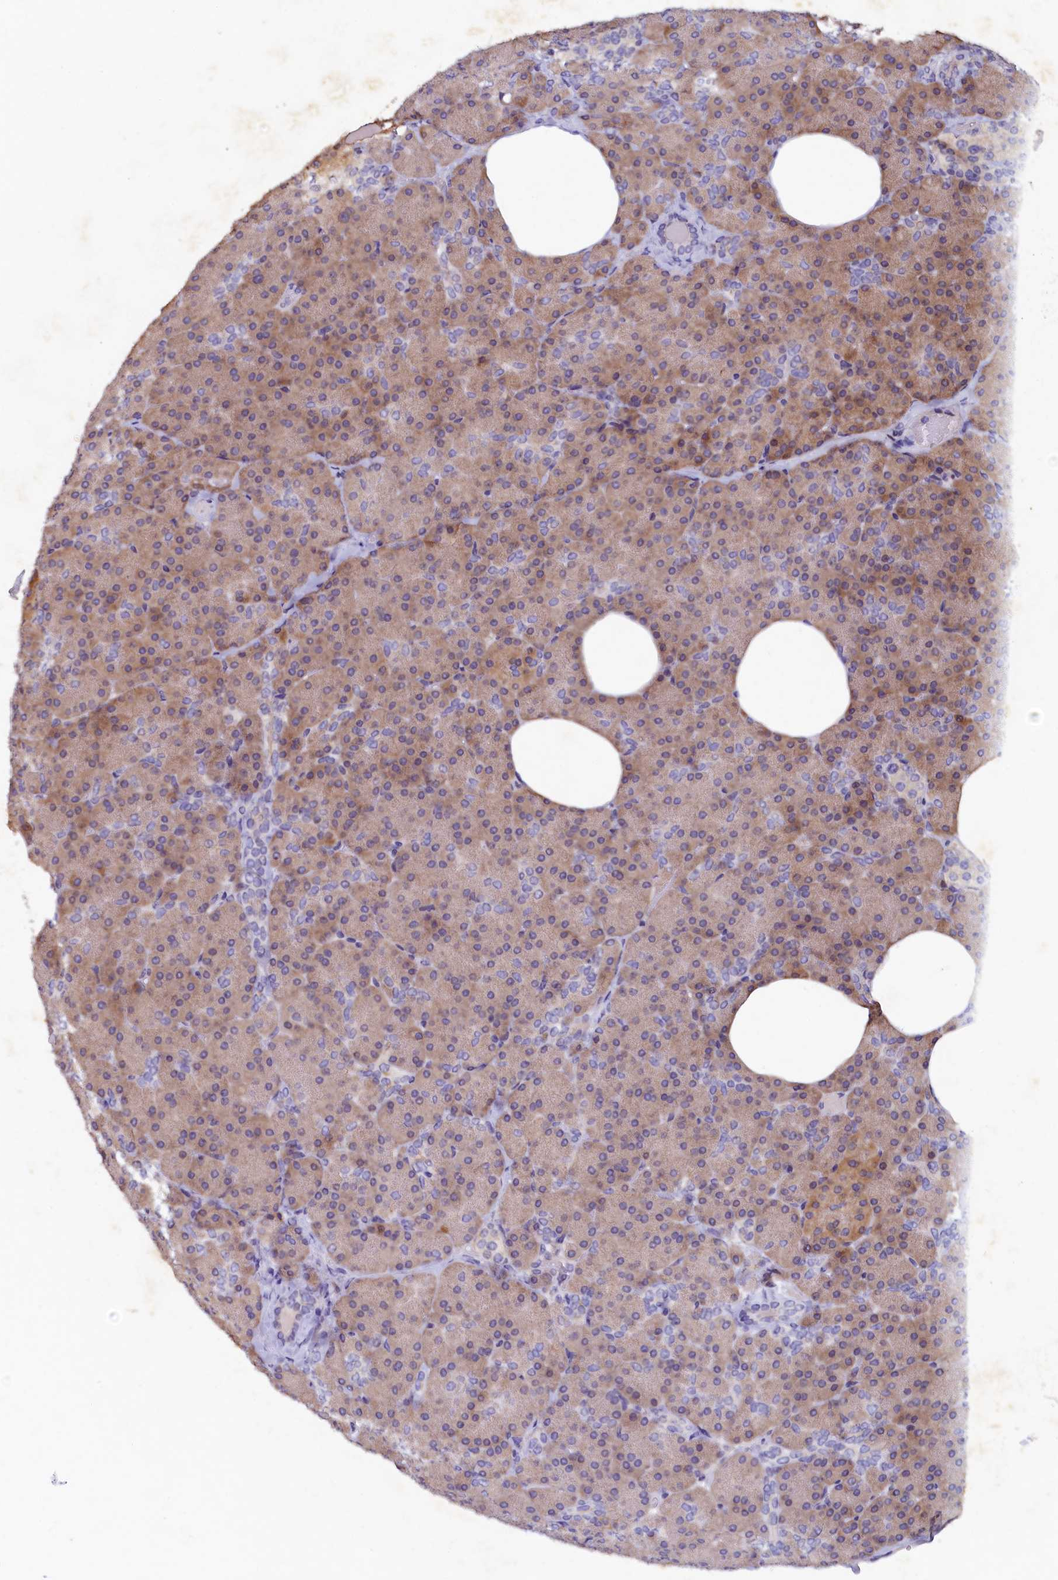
{"staining": {"intensity": "moderate", "quantity": "25%-75%", "location": "cytoplasmic/membranous"}, "tissue": "pancreas", "cell_type": "Exocrine glandular cells", "image_type": "normal", "snomed": [{"axis": "morphology", "description": "Normal tissue, NOS"}, {"axis": "morphology", "description": "Carcinoid, malignant, NOS"}, {"axis": "topography", "description": "Pancreas"}], "caption": "A histopathology image of human pancreas stained for a protein reveals moderate cytoplasmic/membranous brown staining in exocrine glandular cells. Using DAB (3,3'-diaminobenzidine) (brown) and hematoxylin (blue) stains, captured at high magnification using brightfield microscopy.", "gene": "LATS2", "patient": {"sex": "female", "age": 35}}